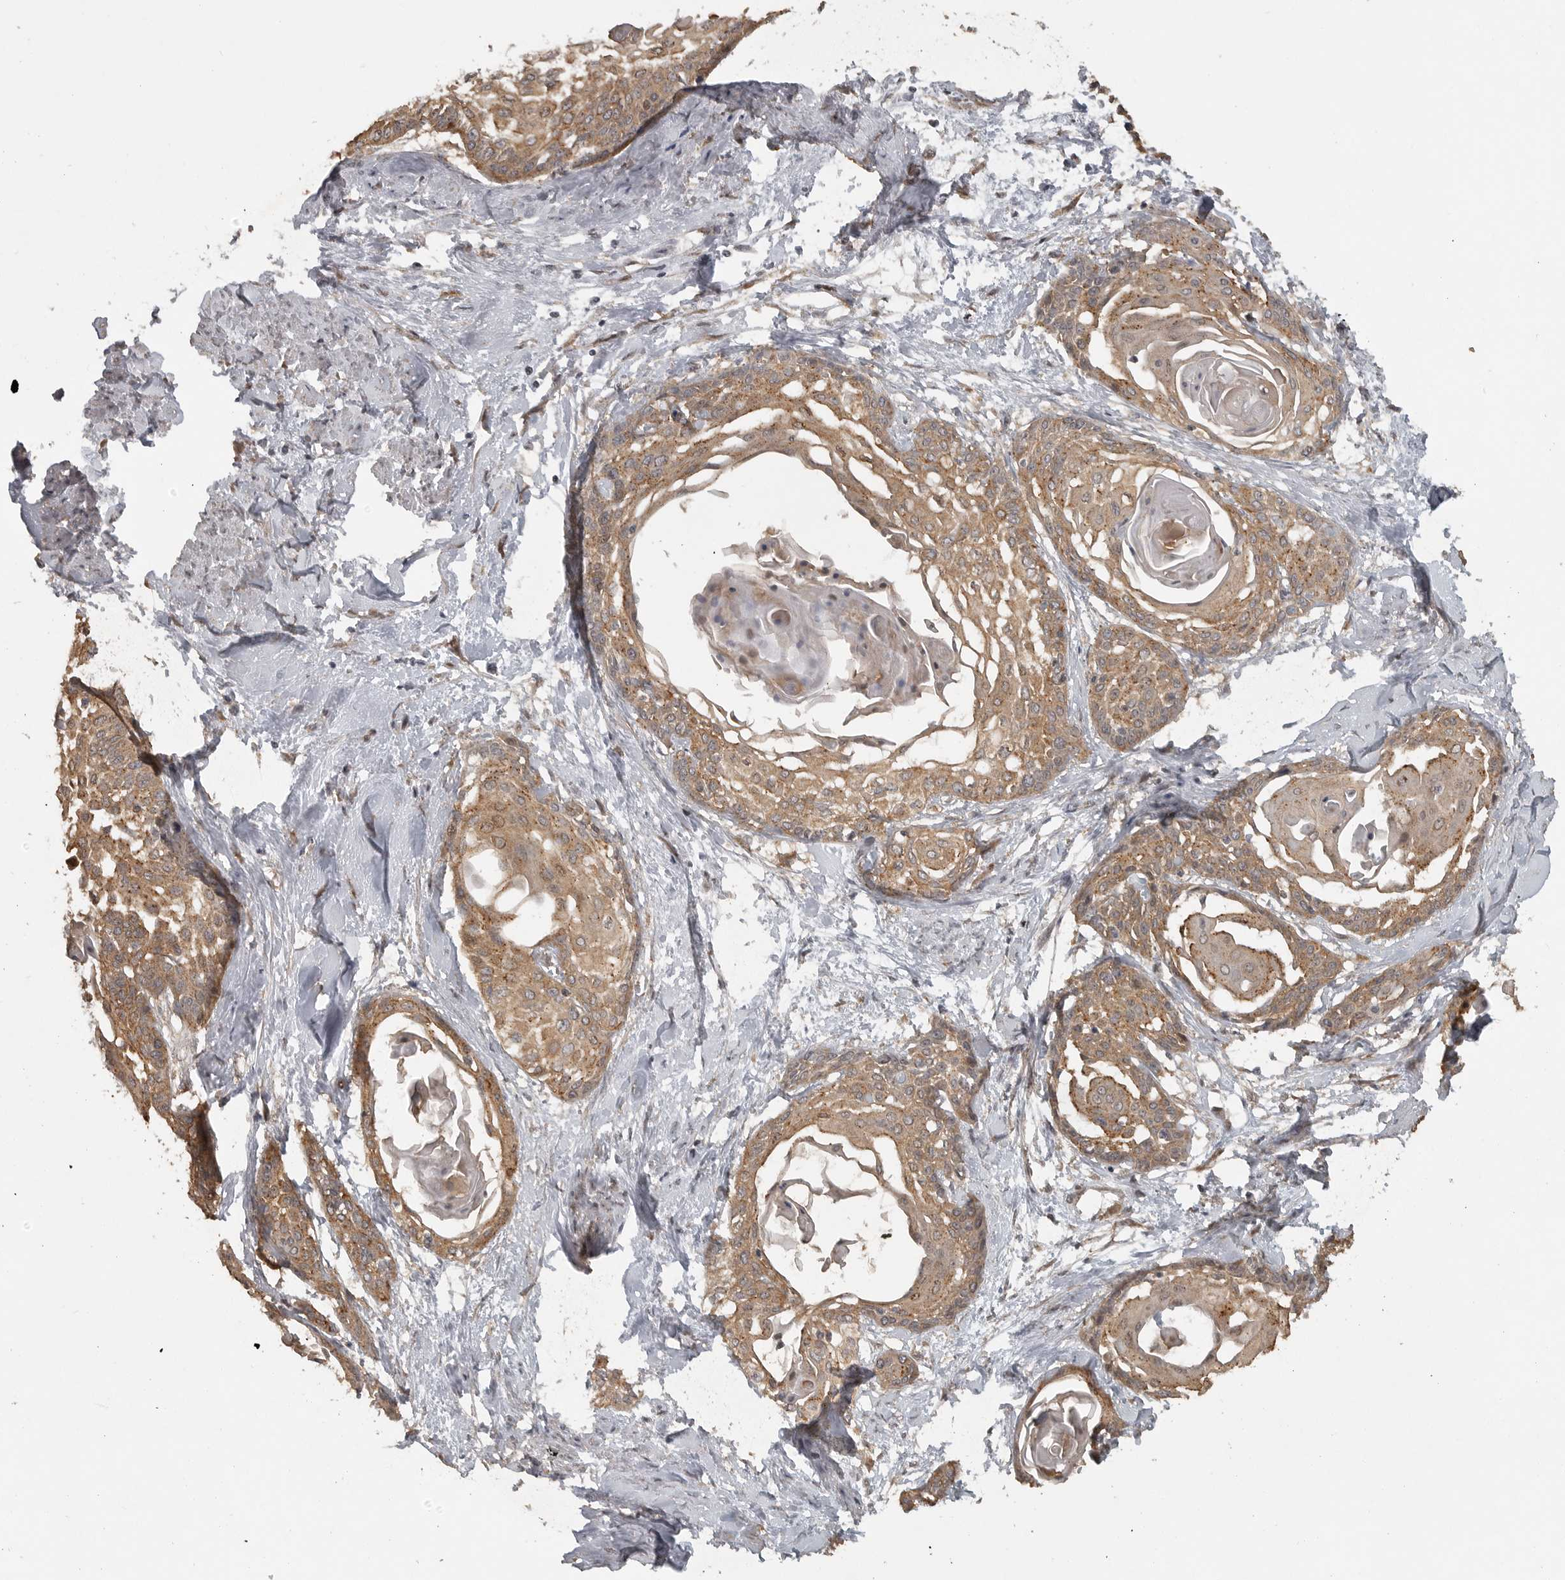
{"staining": {"intensity": "moderate", "quantity": ">75%", "location": "cytoplasmic/membranous"}, "tissue": "cervical cancer", "cell_type": "Tumor cells", "image_type": "cancer", "snomed": [{"axis": "morphology", "description": "Squamous cell carcinoma, NOS"}, {"axis": "topography", "description": "Cervix"}], "caption": "Moderate cytoplasmic/membranous protein expression is identified in about >75% of tumor cells in cervical squamous cell carcinoma. The staining is performed using DAB (3,3'-diaminobenzidine) brown chromogen to label protein expression. The nuclei are counter-stained blue using hematoxylin.", "gene": "LLGL1", "patient": {"sex": "female", "age": 57}}